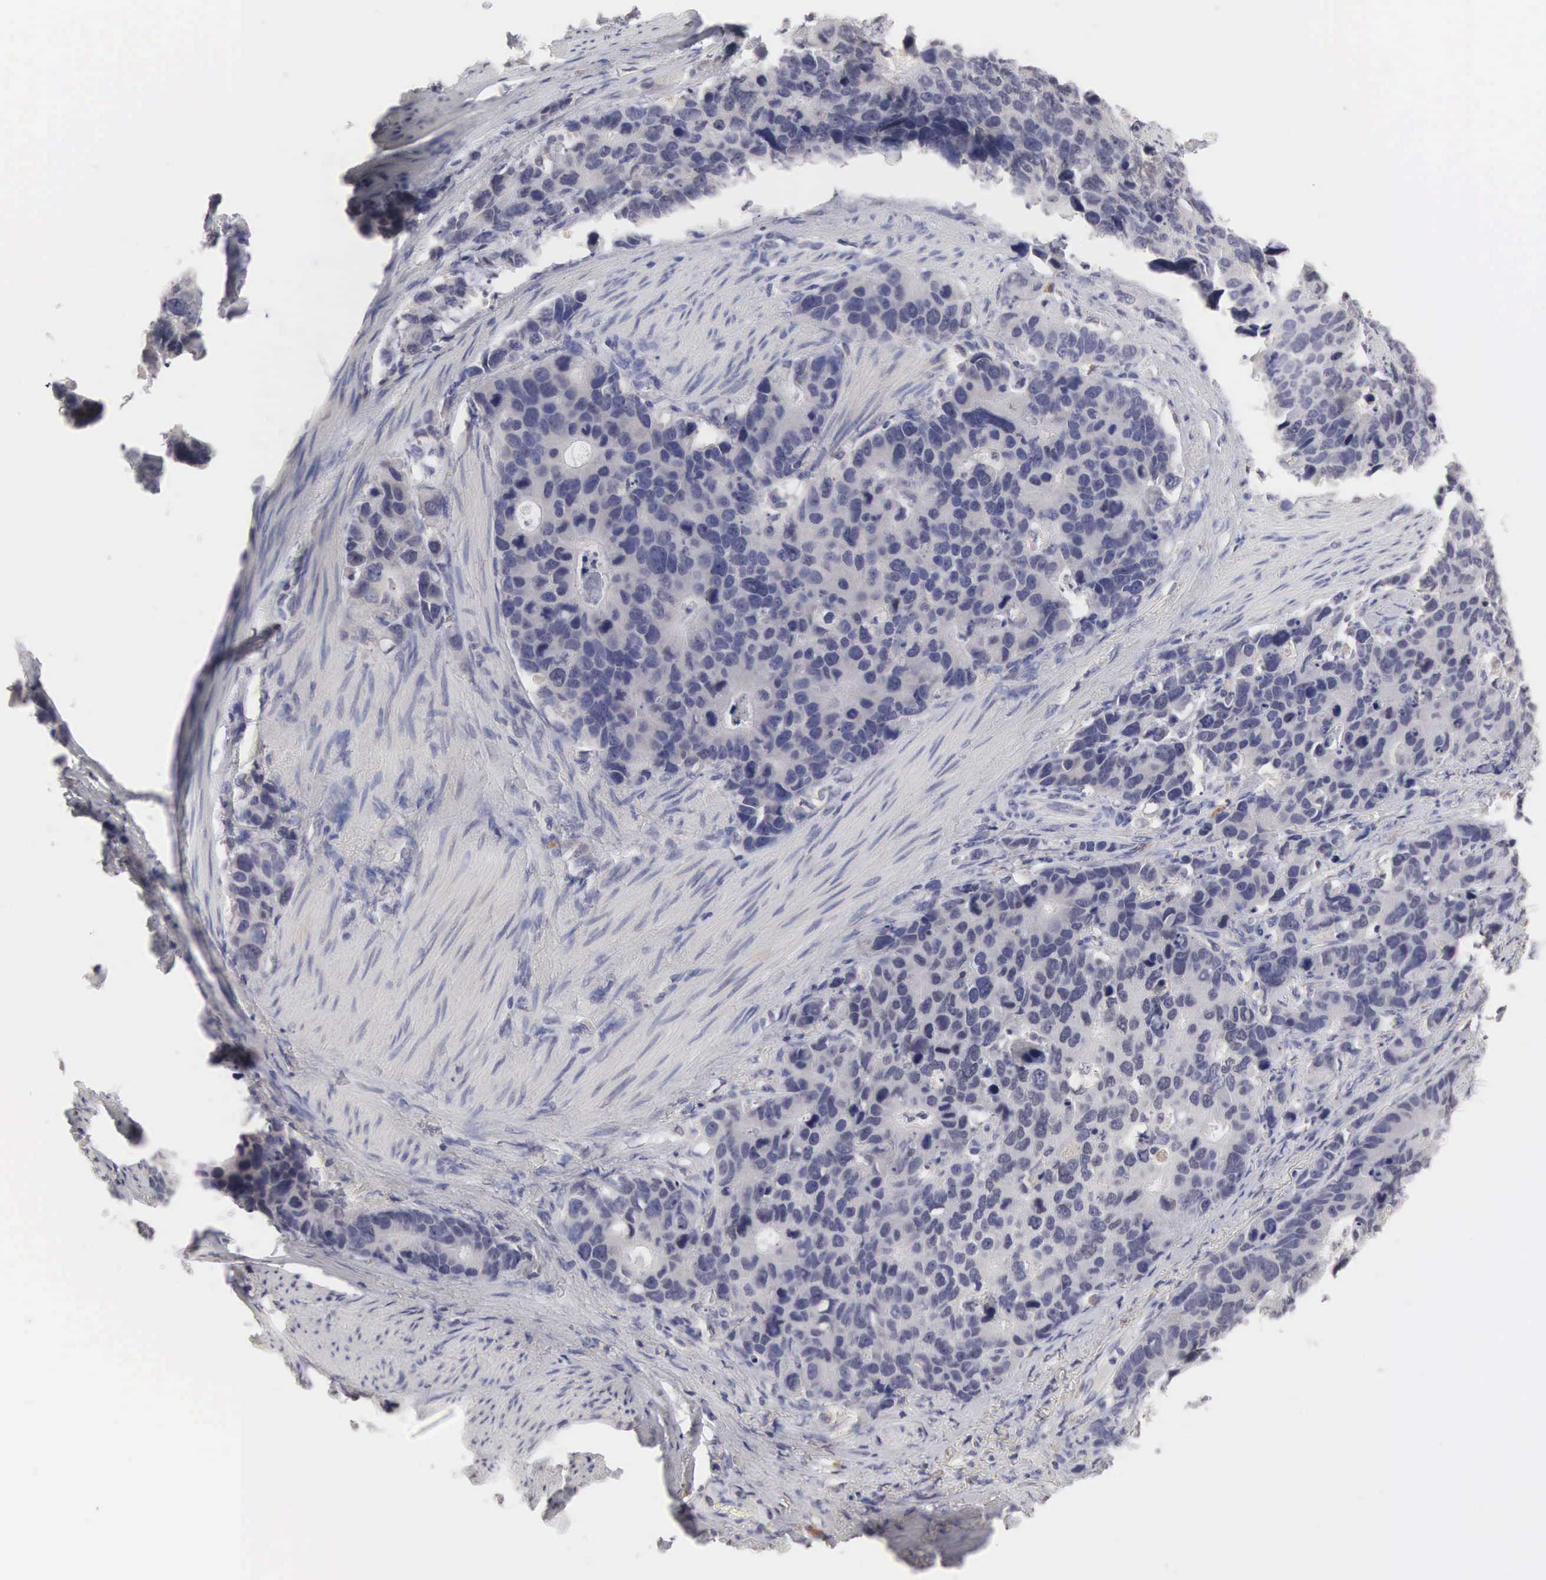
{"staining": {"intensity": "negative", "quantity": "none", "location": "none"}, "tissue": "stomach cancer", "cell_type": "Tumor cells", "image_type": "cancer", "snomed": [{"axis": "morphology", "description": "Adenocarcinoma, NOS"}, {"axis": "topography", "description": "Stomach, upper"}], "caption": "This is an immunohistochemistry image of stomach cancer. There is no staining in tumor cells.", "gene": "HMOX1", "patient": {"sex": "male", "age": 71}}